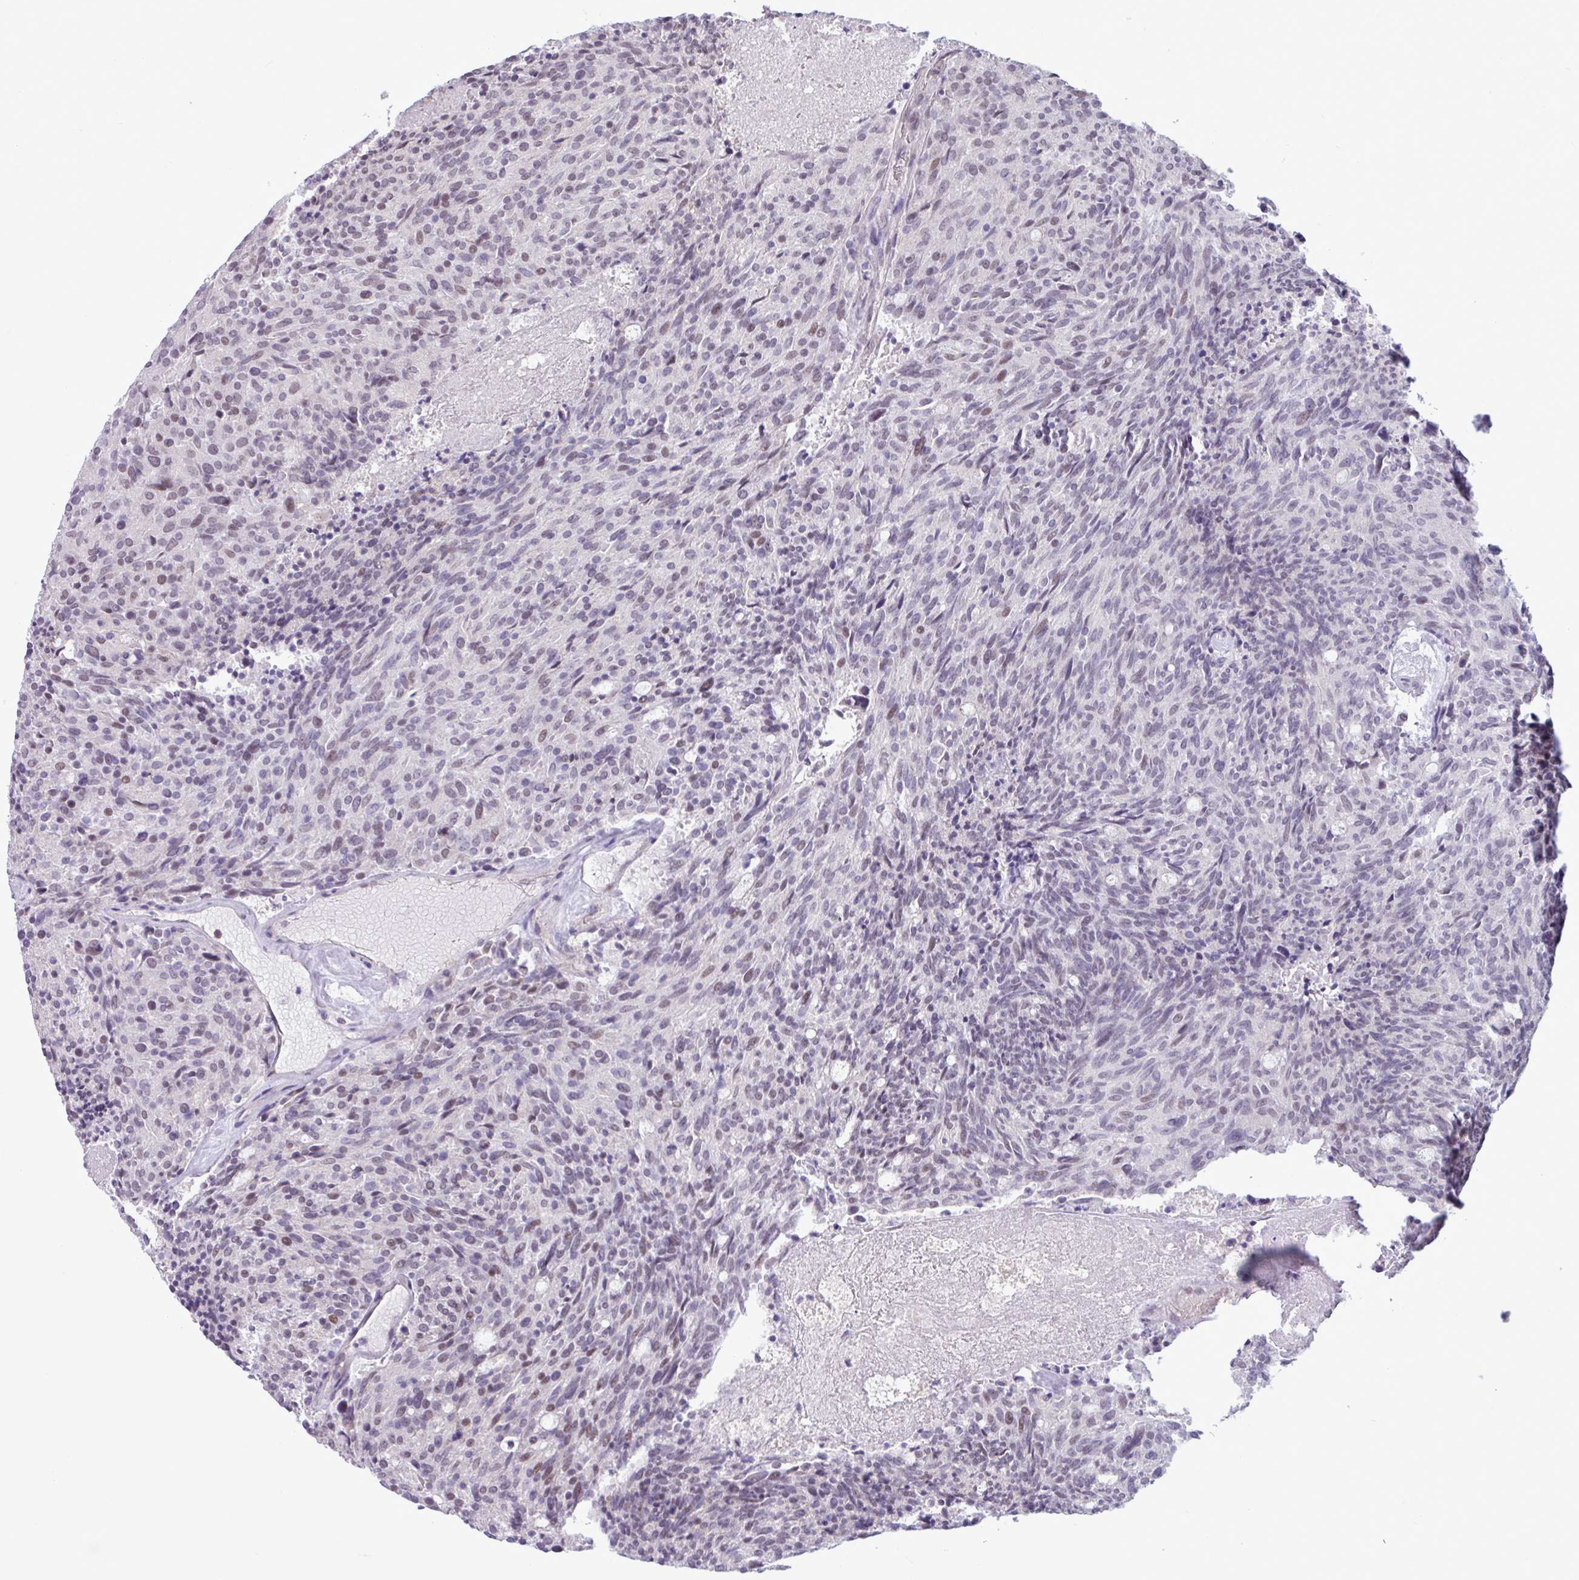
{"staining": {"intensity": "moderate", "quantity": "<25%", "location": "nuclear"}, "tissue": "carcinoid", "cell_type": "Tumor cells", "image_type": "cancer", "snomed": [{"axis": "morphology", "description": "Carcinoid, malignant, NOS"}, {"axis": "topography", "description": "Pancreas"}], "caption": "Immunohistochemistry micrograph of malignant carcinoid stained for a protein (brown), which demonstrates low levels of moderate nuclear positivity in about <25% of tumor cells.", "gene": "NOTCH2", "patient": {"sex": "female", "age": 54}}